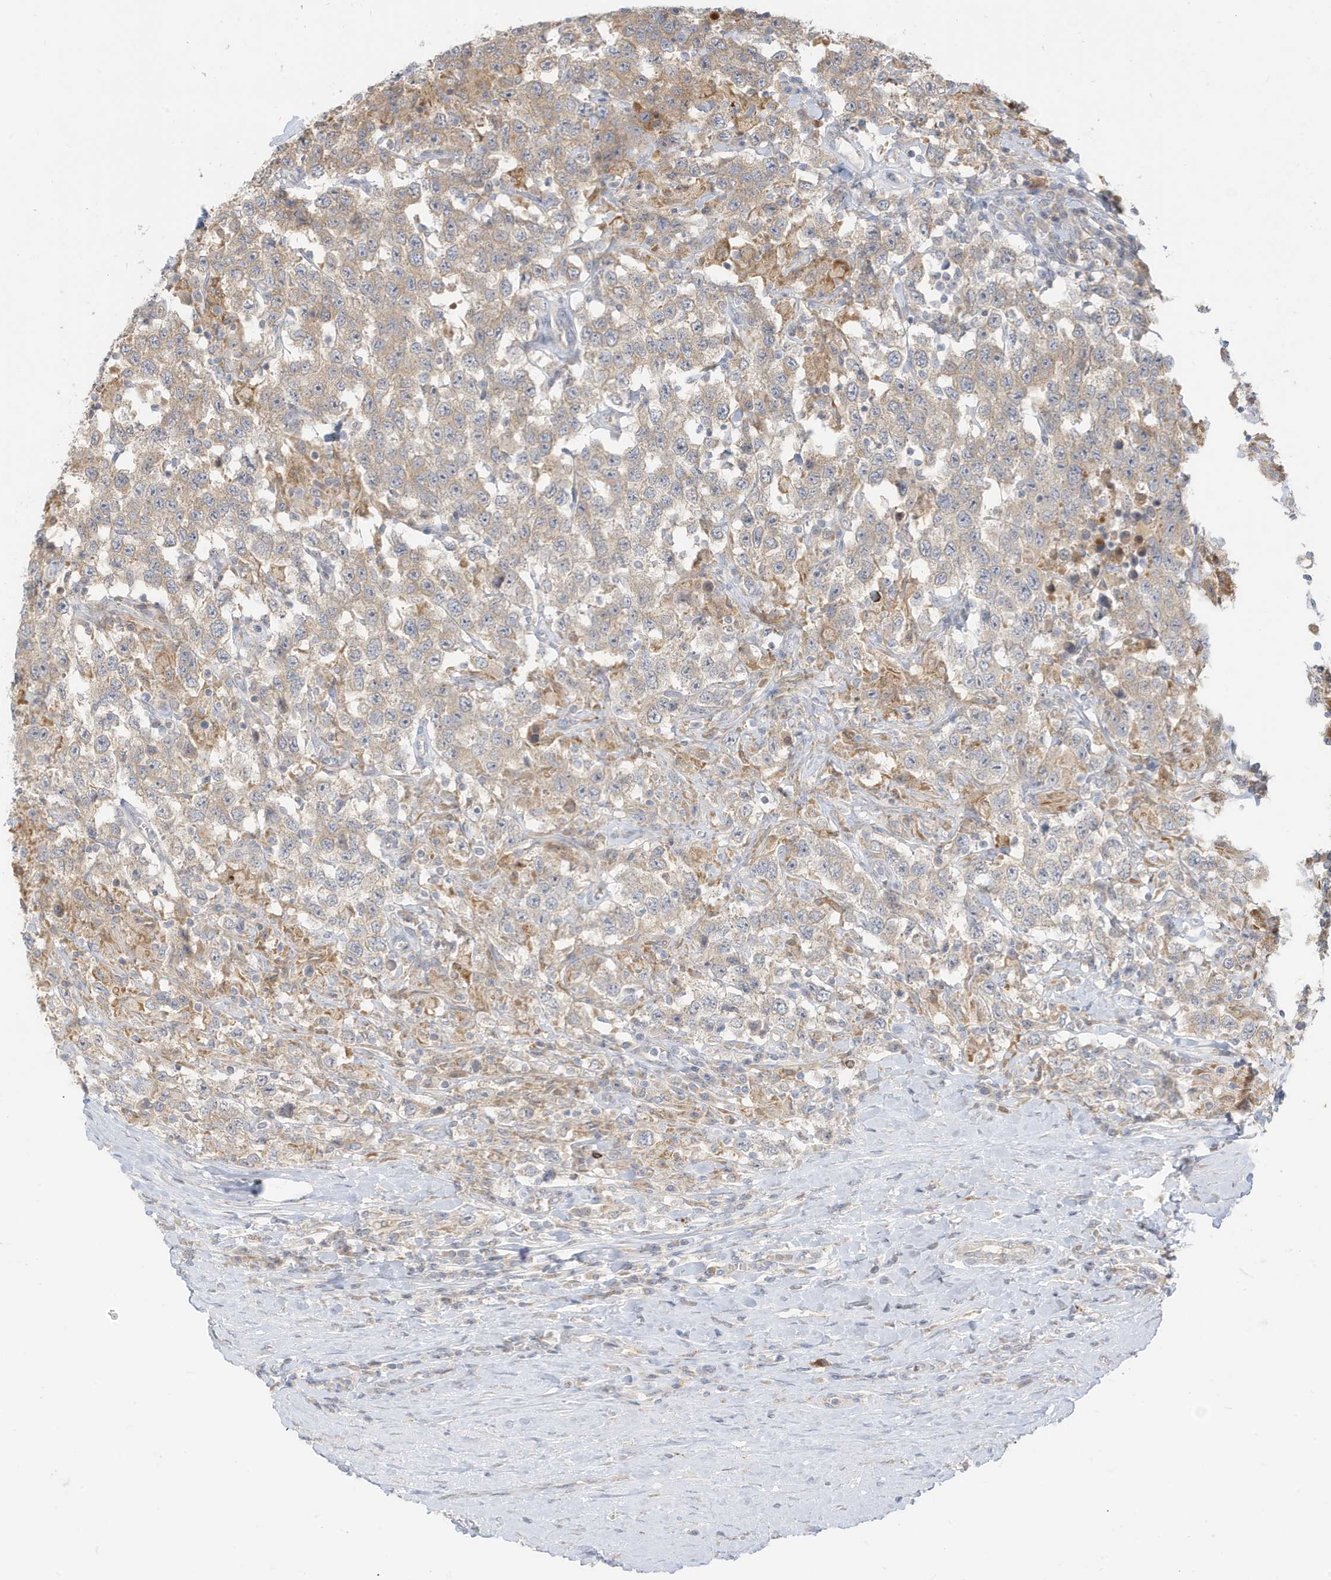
{"staining": {"intensity": "weak", "quantity": "<25%", "location": "cytoplasmic/membranous"}, "tissue": "testis cancer", "cell_type": "Tumor cells", "image_type": "cancer", "snomed": [{"axis": "morphology", "description": "Seminoma, NOS"}, {"axis": "topography", "description": "Testis"}], "caption": "Immunohistochemistry histopathology image of human testis cancer (seminoma) stained for a protein (brown), which reveals no positivity in tumor cells.", "gene": "MCOLN1", "patient": {"sex": "male", "age": 41}}